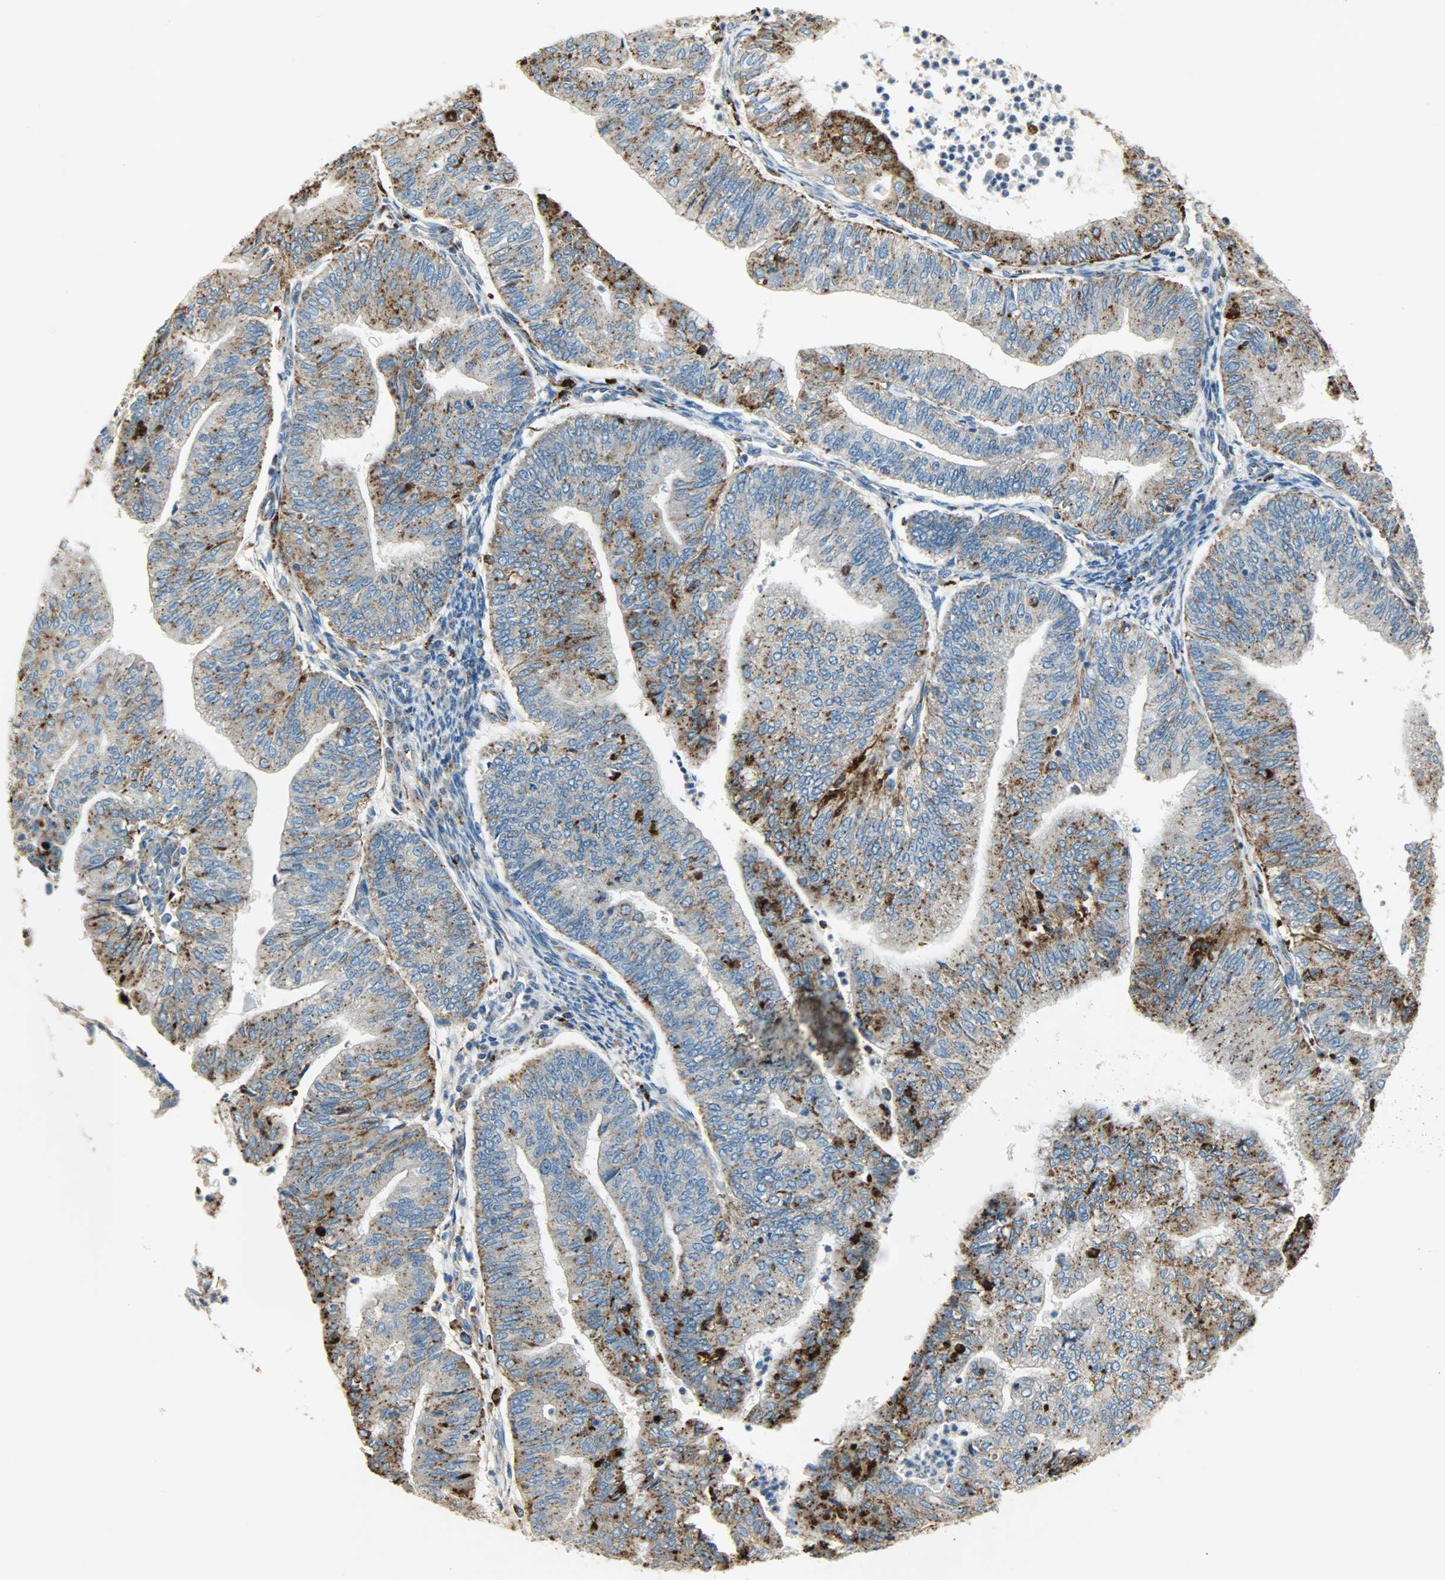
{"staining": {"intensity": "moderate", "quantity": "25%-75%", "location": "cytoplasmic/membranous"}, "tissue": "endometrial cancer", "cell_type": "Tumor cells", "image_type": "cancer", "snomed": [{"axis": "morphology", "description": "Adenocarcinoma, NOS"}, {"axis": "topography", "description": "Endometrium"}], "caption": "Moderate cytoplasmic/membranous staining is identified in approximately 25%-75% of tumor cells in endometrial cancer.", "gene": "ASAH1", "patient": {"sex": "female", "age": 59}}